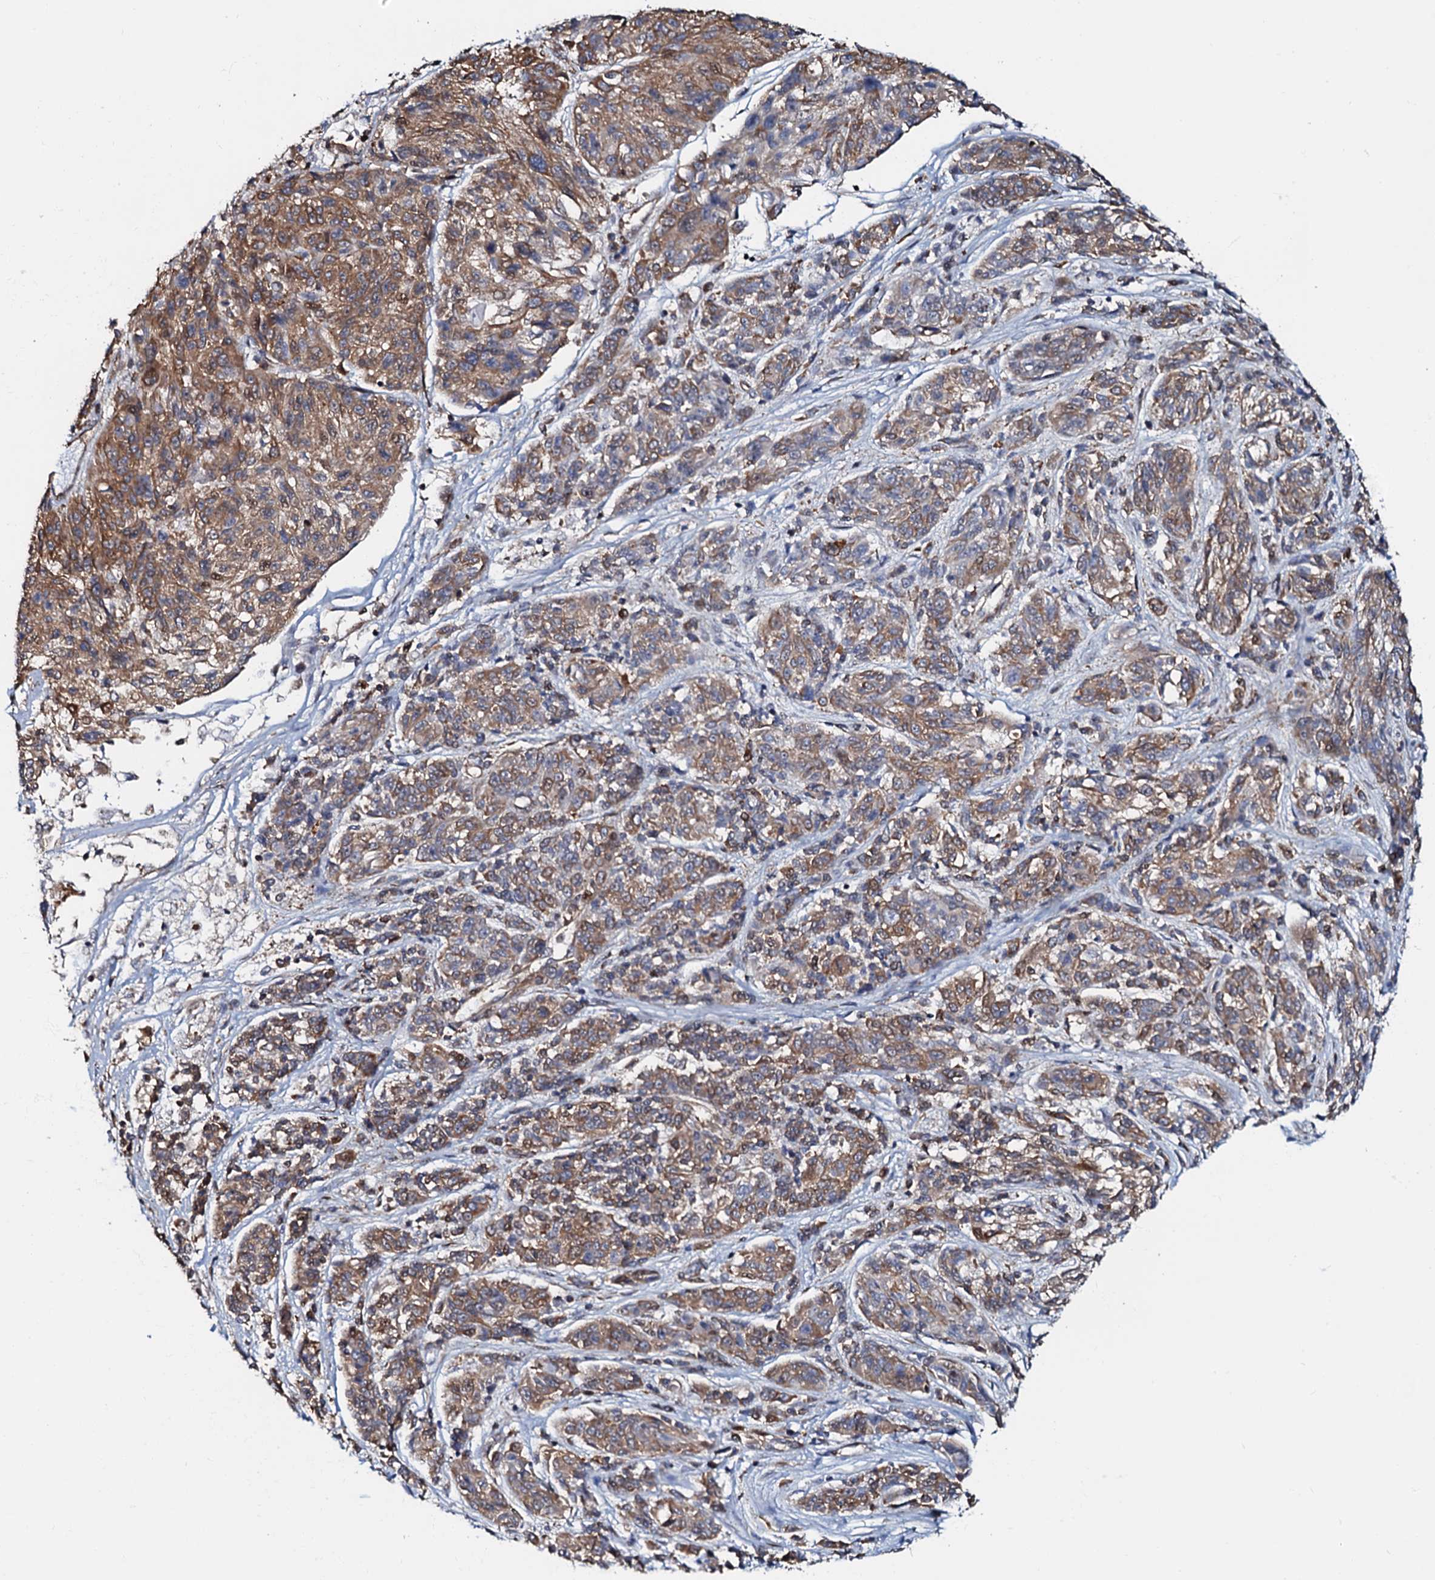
{"staining": {"intensity": "moderate", "quantity": ">75%", "location": "cytoplasmic/membranous"}, "tissue": "melanoma", "cell_type": "Tumor cells", "image_type": "cancer", "snomed": [{"axis": "morphology", "description": "Malignant melanoma, NOS"}, {"axis": "topography", "description": "Skin"}], "caption": "Immunohistochemistry (DAB) staining of human malignant melanoma exhibits moderate cytoplasmic/membranous protein positivity in about >75% of tumor cells.", "gene": "OSBP", "patient": {"sex": "male", "age": 53}}